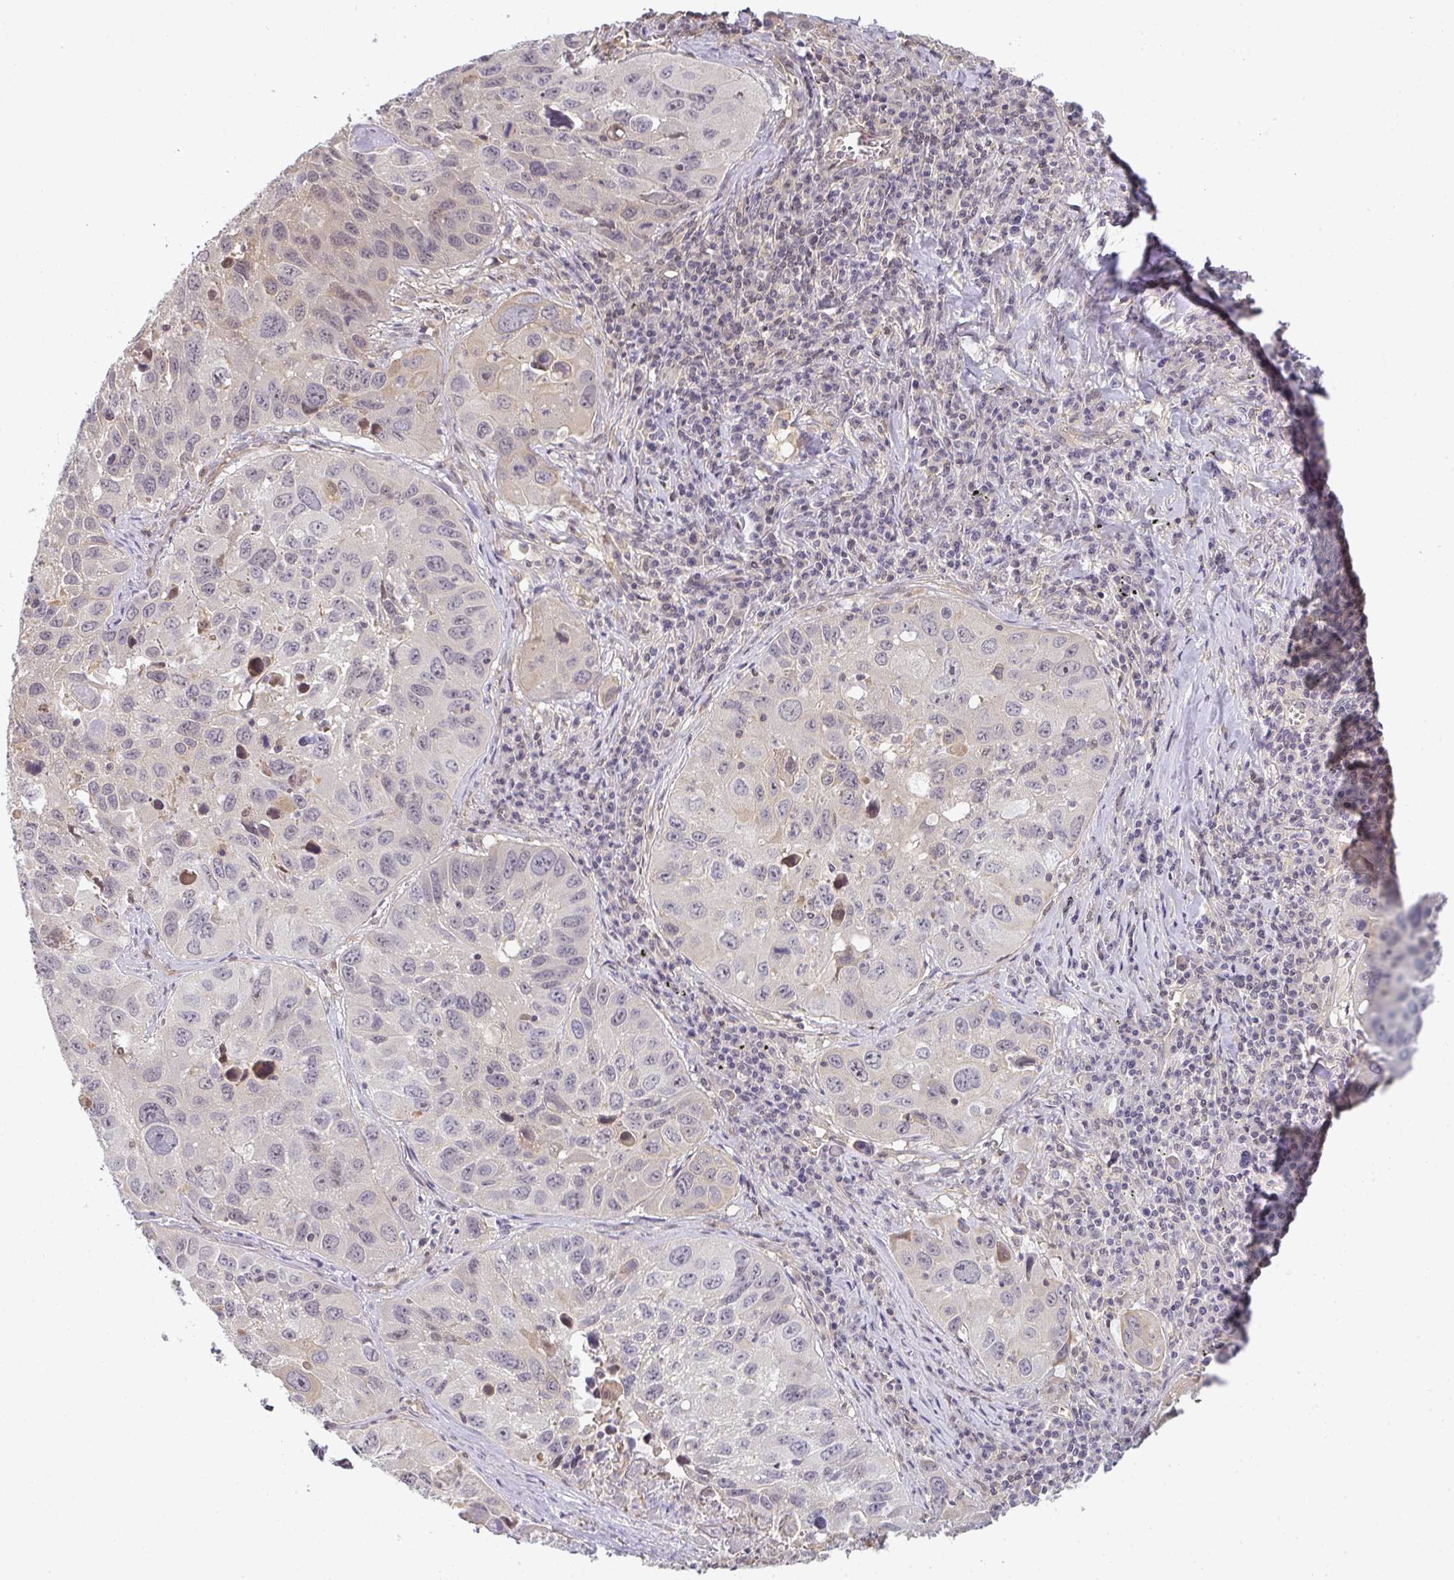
{"staining": {"intensity": "negative", "quantity": "none", "location": "none"}, "tissue": "lung cancer", "cell_type": "Tumor cells", "image_type": "cancer", "snomed": [{"axis": "morphology", "description": "Squamous cell carcinoma, NOS"}, {"axis": "topography", "description": "Lung"}], "caption": "Immunohistochemistry (IHC) photomicrograph of neoplastic tissue: lung cancer stained with DAB shows no significant protein staining in tumor cells.", "gene": "GSDMB", "patient": {"sex": "female", "age": 61}}